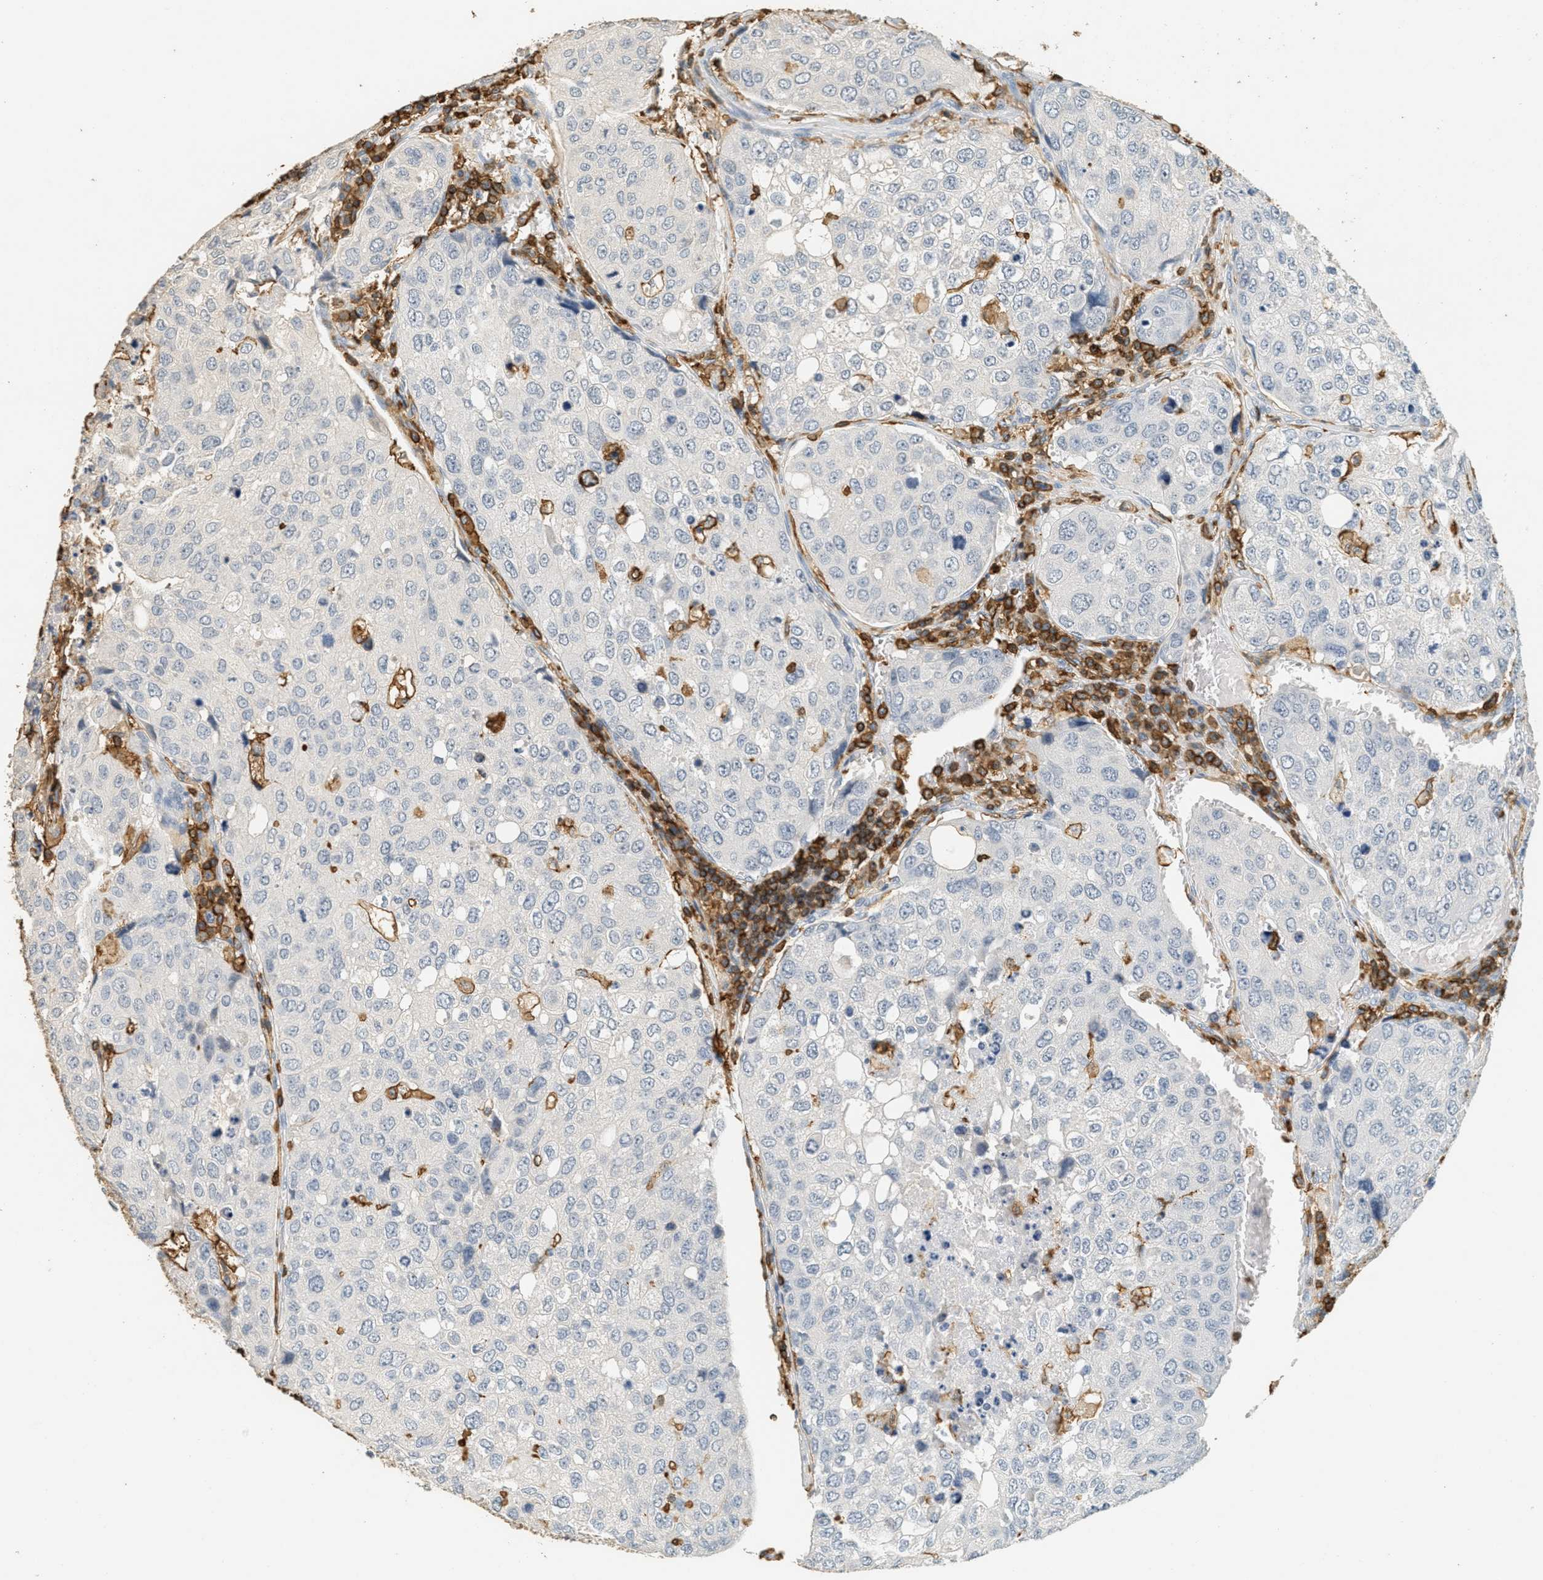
{"staining": {"intensity": "moderate", "quantity": "<25%", "location": "cytoplasmic/membranous"}, "tissue": "urothelial cancer", "cell_type": "Tumor cells", "image_type": "cancer", "snomed": [{"axis": "morphology", "description": "Urothelial carcinoma, High grade"}, {"axis": "topography", "description": "Lymph node"}, {"axis": "topography", "description": "Urinary bladder"}], "caption": "High-grade urothelial carcinoma stained with a brown dye exhibits moderate cytoplasmic/membranous positive staining in approximately <25% of tumor cells.", "gene": "LSP1", "patient": {"sex": "male", "age": 51}}